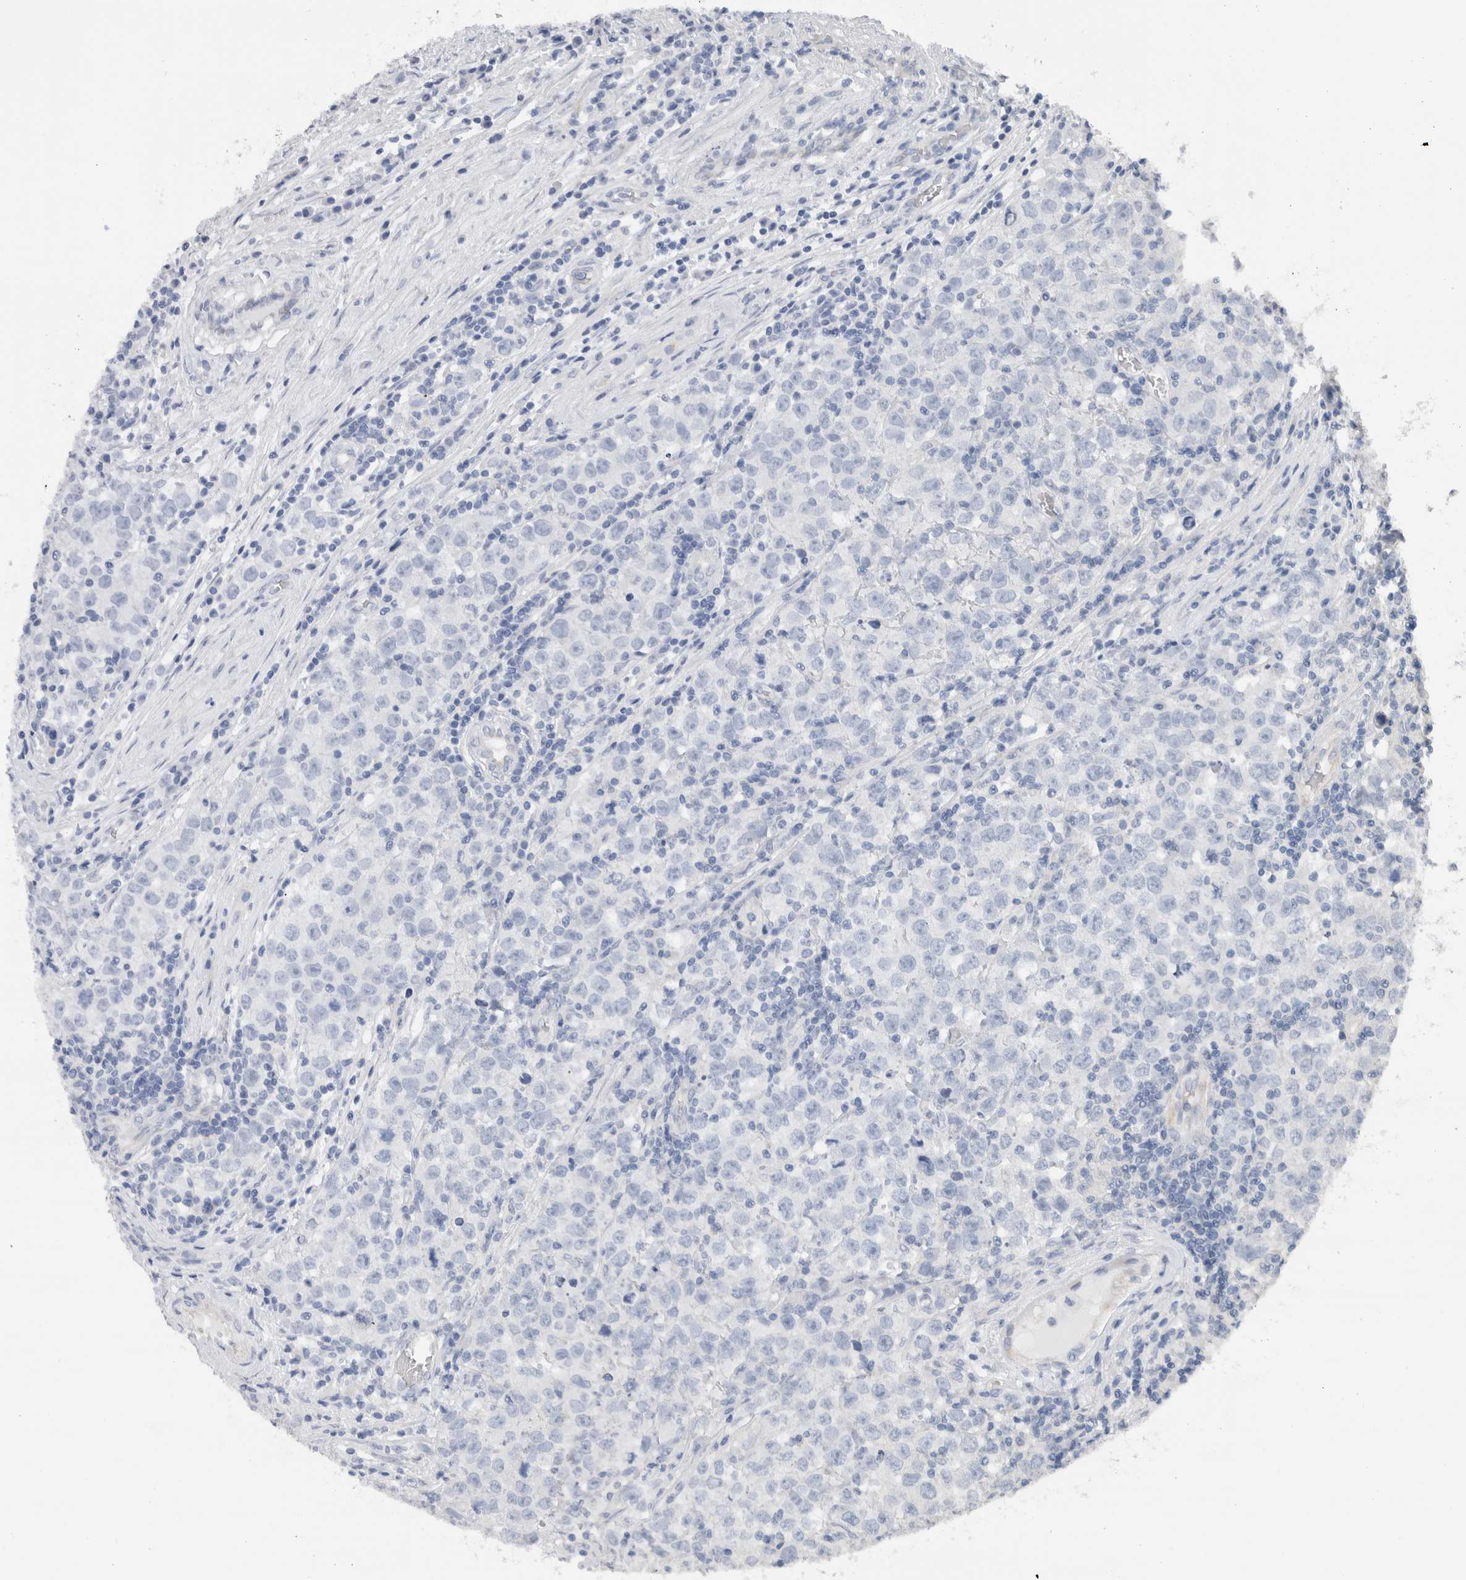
{"staining": {"intensity": "negative", "quantity": "none", "location": "none"}, "tissue": "testis cancer", "cell_type": "Tumor cells", "image_type": "cancer", "snomed": [{"axis": "morphology", "description": "Seminoma, NOS"}, {"axis": "morphology", "description": "Carcinoma, Embryonal, NOS"}, {"axis": "topography", "description": "Testis"}], "caption": "Protein analysis of testis embryonal carcinoma shows no significant positivity in tumor cells.", "gene": "NEFM", "patient": {"sex": "male", "age": 28}}